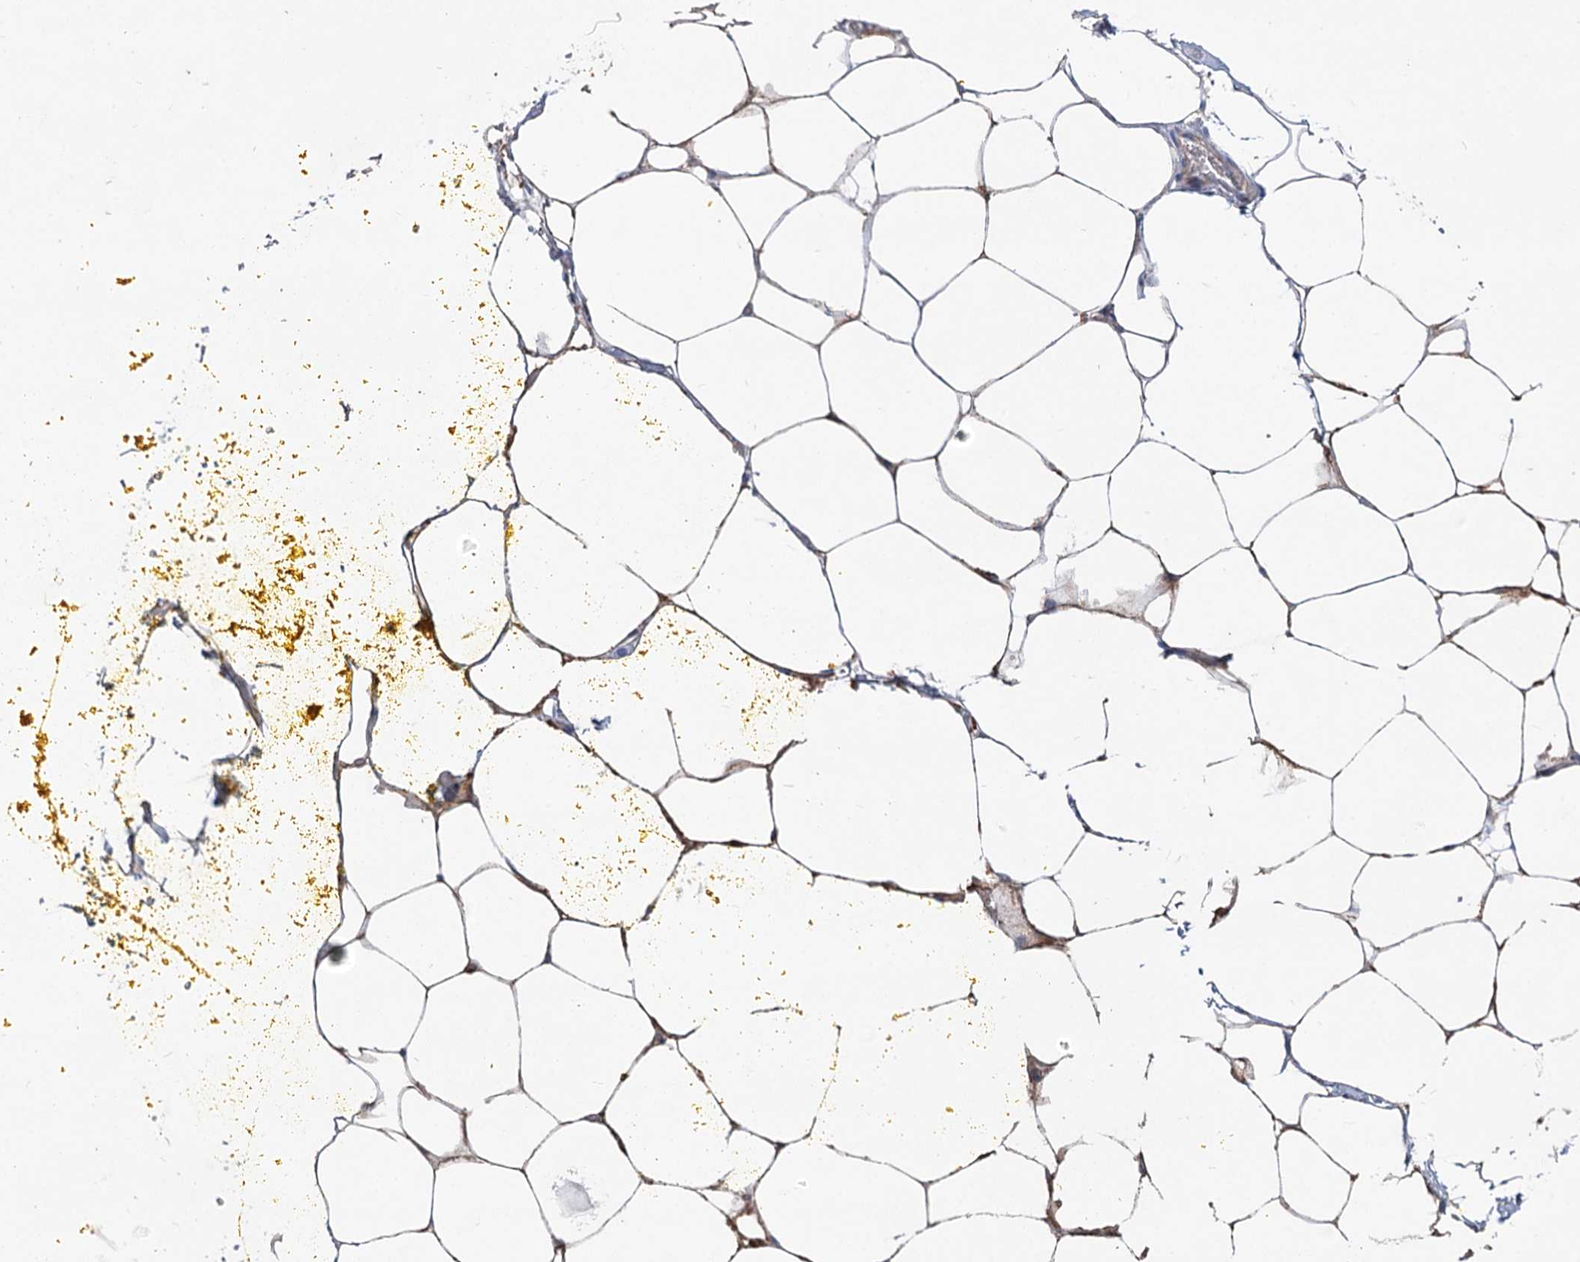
{"staining": {"intensity": "weak", "quantity": ">75%", "location": "cytoplasmic/membranous"}, "tissue": "adipose tissue", "cell_type": "Adipocytes", "image_type": "normal", "snomed": [{"axis": "morphology", "description": "Normal tissue, NOS"}, {"axis": "morphology", "description": "Adenocarcinoma, Low grade"}, {"axis": "topography", "description": "Prostate"}, {"axis": "topography", "description": "Peripheral nerve tissue"}], "caption": "A brown stain shows weak cytoplasmic/membranous staining of a protein in adipocytes of unremarkable adipose tissue. Using DAB (brown) and hematoxylin (blue) stains, captured at high magnification using brightfield microscopy.", "gene": "SH3BP5L", "patient": {"sex": "male", "age": 63}}